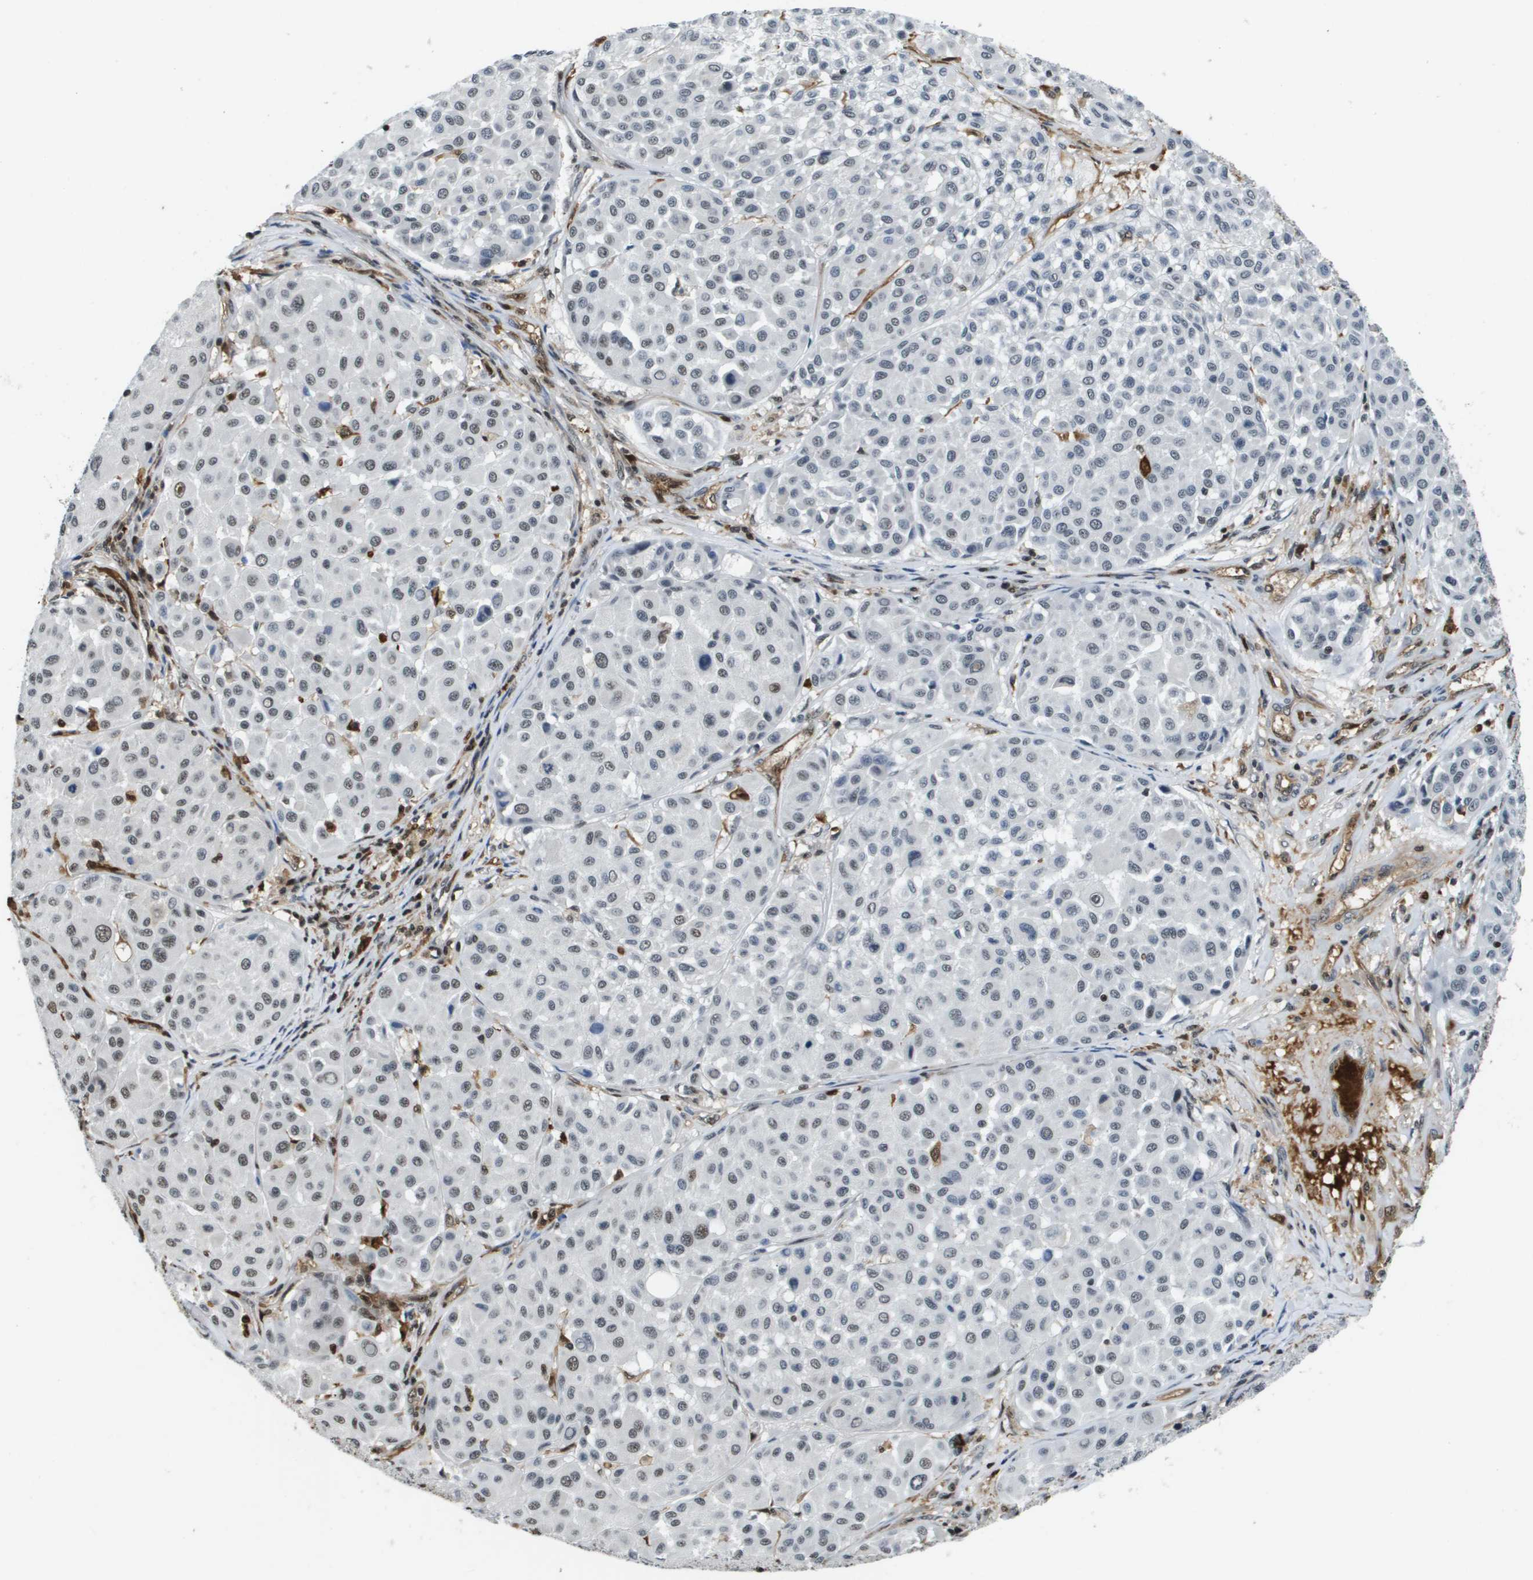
{"staining": {"intensity": "weak", "quantity": "<25%", "location": "nuclear"}, "tissue": "melanoma", "cell_type": "Tumor cells", "image_type": "cancer", "snomed": [{"axis": "morphology", "description": "Malignant melanoma, Metastatic site"}, {"axis": "topography", "description": "Soft tissue"}], "caption": "This is a photomicrograph of IHC staining of malignant melanoma (metastatic site), which shows no expression in tumor cells.", "gene": "EP400", "patient": {"sex": "male", "age": 41}}